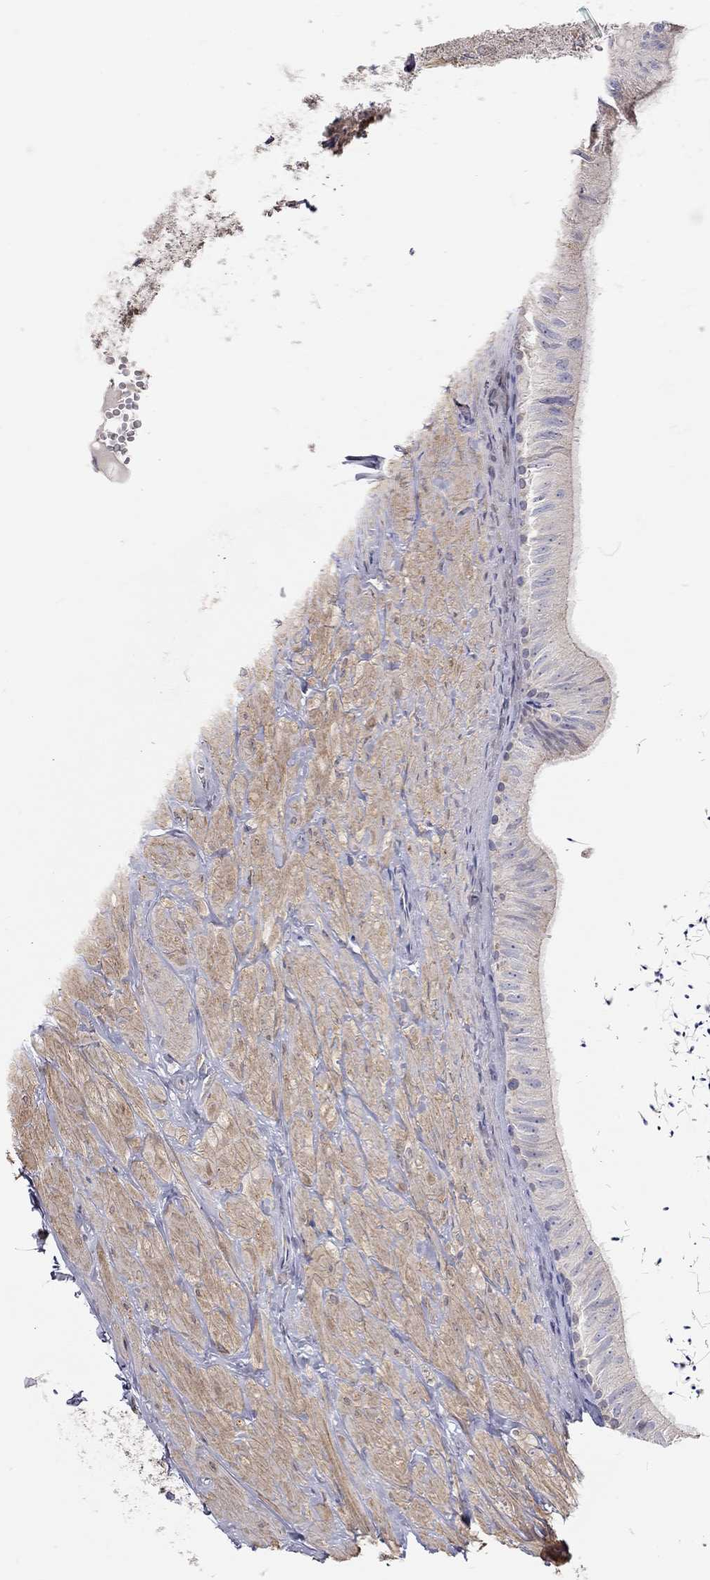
{"staining": {"intensity": "negative", "quantity": "none", "location": "none"}, "tissue": "epididymis", "cell_type": "Glandular cells", "image_type": "normal", "snomed": [{"axis": "morphology", "description": "Normal tissue, NOS"}, {"axis": "topography", "description": "Epididymis"}], "caption": "Immunohistochemistry image of benign epididymis stained for a protein (brown), which demonstrates no expression in glandular cells.", "gene": "PAPSS2", "patient": {"sex": "male", "age": 32}}